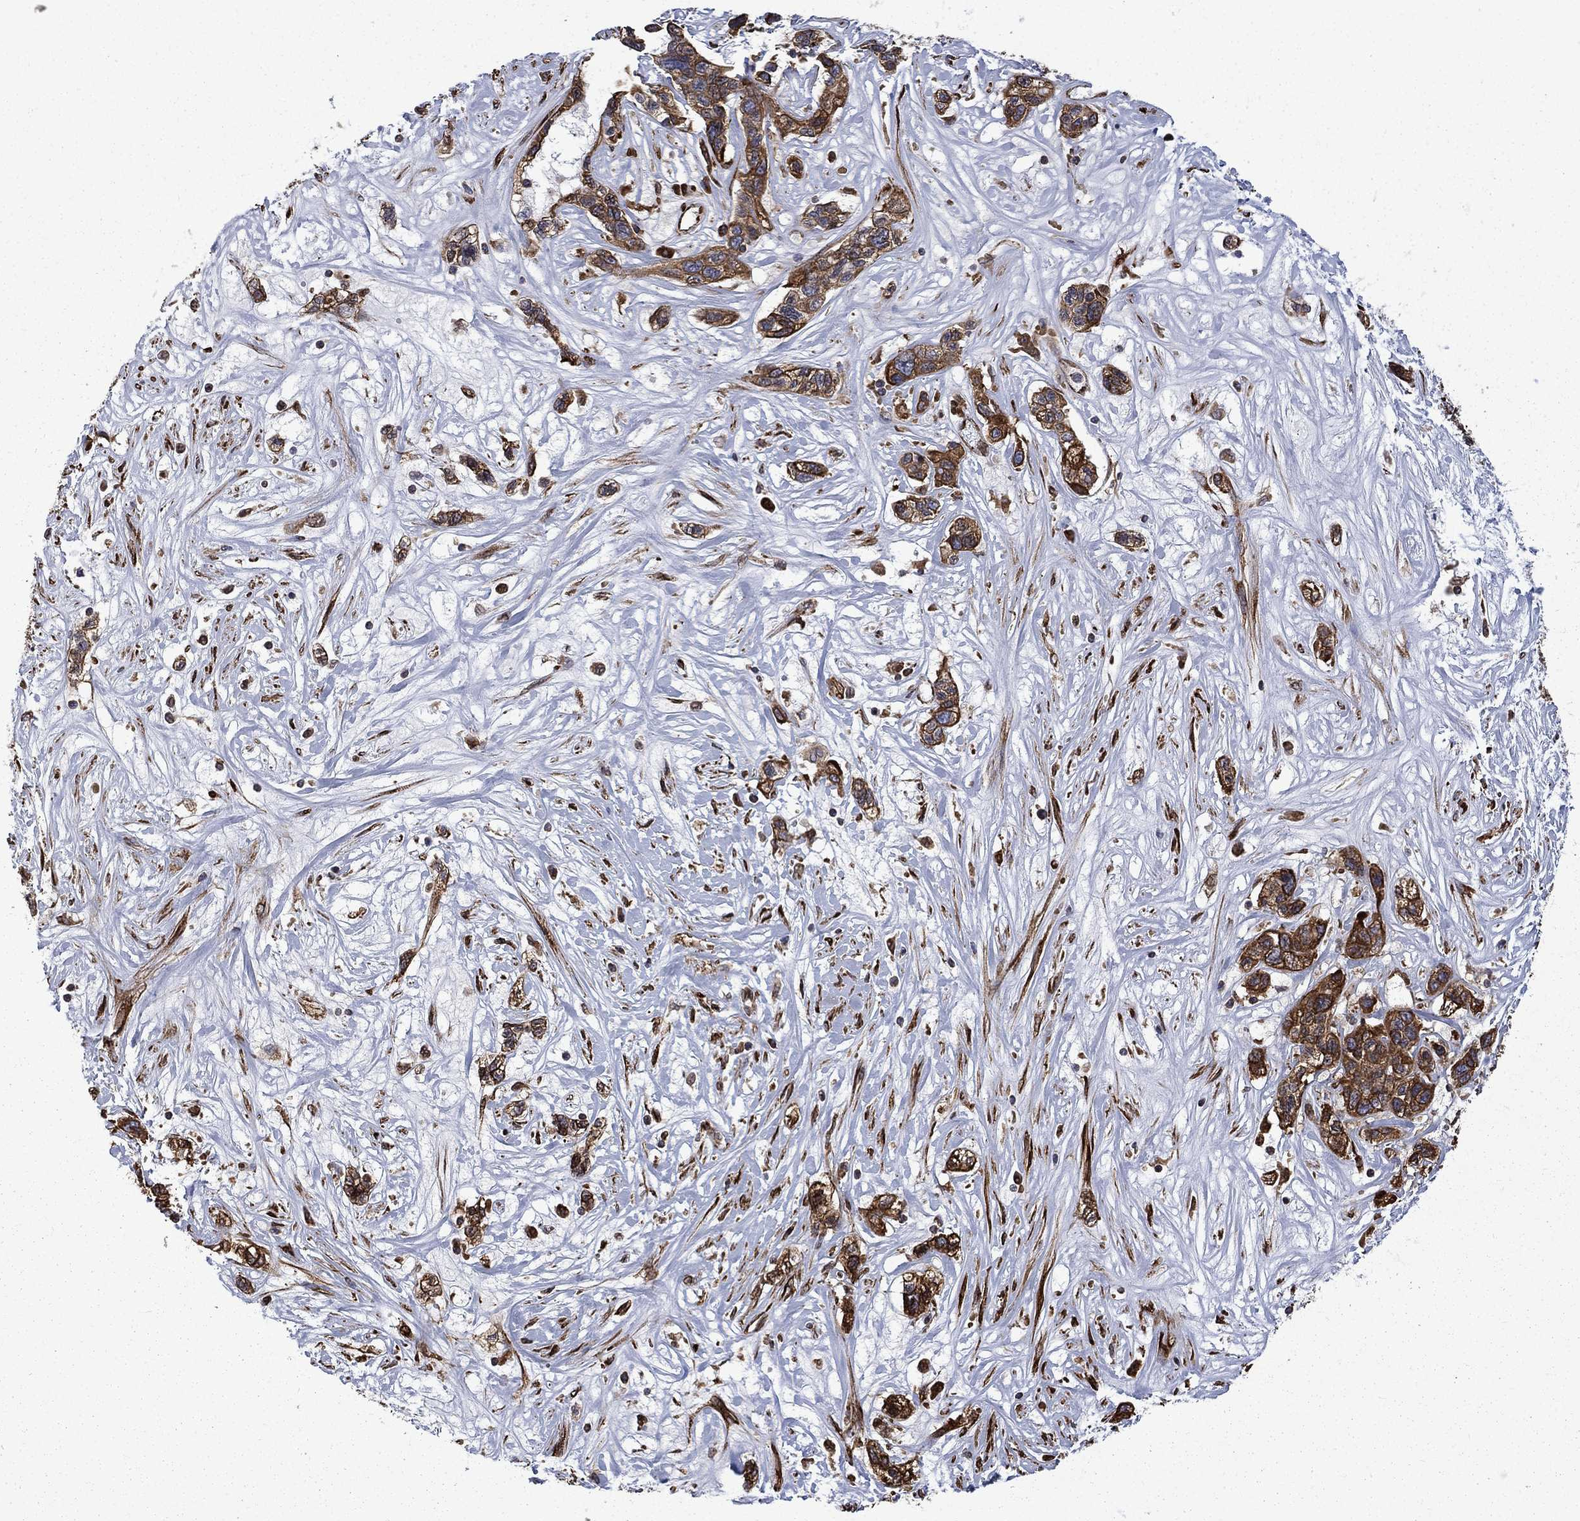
{"staining": {"intensity": "strong", "quantity": ">75%", "location": "cytoplasmic/membranous"}, "tissue": "liver cancer", "cell_type": "Tumor cells", "image_type": "cancer", "snomed": [{"axis": "morphology", "description": "Adenocarcinoma, NOS"}, {"axis": "morphology", "description": "Cholangiocarcinoma"}, {"axis": "topography", "description": "Liver"}], "caption": "DAB (3,3'-diaminobenzidine) immunohistochemical staining of human liver cancer exhibits strong cytoplasmic/membranous protein positivity in approximately >75% of tumor cells.", "gene": "CUTC", "patient": {"sex": "male", "age": 64}}